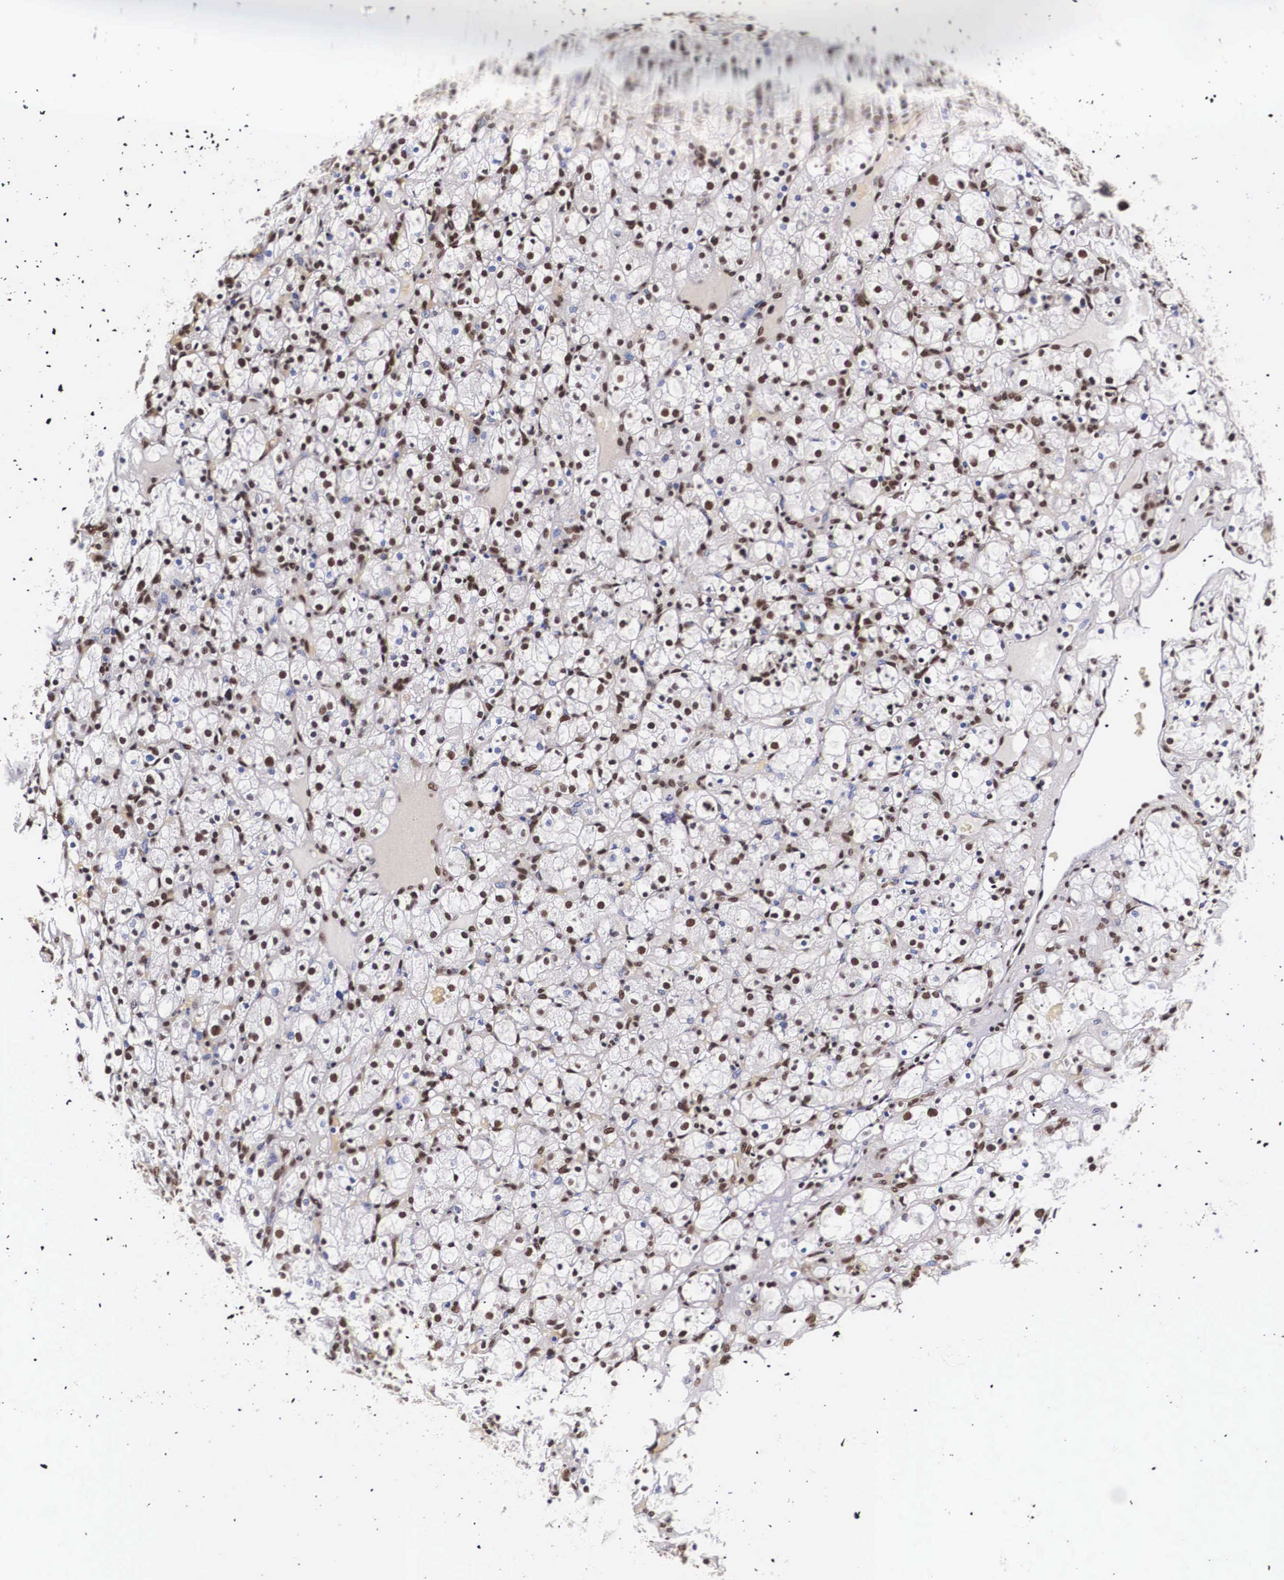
{"staining": {"intensity": "moderate", "quantity": "25%-75%", "location": "nuclear"}, "tissue": "renal cancer", "cell_type": "Tumor cells", "image_type": "cancer", "snomed": [{"axis": "morphology", "description": "Adenocarcinoma, NOS"}, {"axis": "topography", "description": "Kidney"}], "caption": "Renal cancer (adenocarcinoma) tissue shows moderate nuclear expression in about 25%-75% of tumor cells, visualized by immunohistochemistry.", "gene": "PABPN1", "patient": {"sex": "female", "age": 83}}